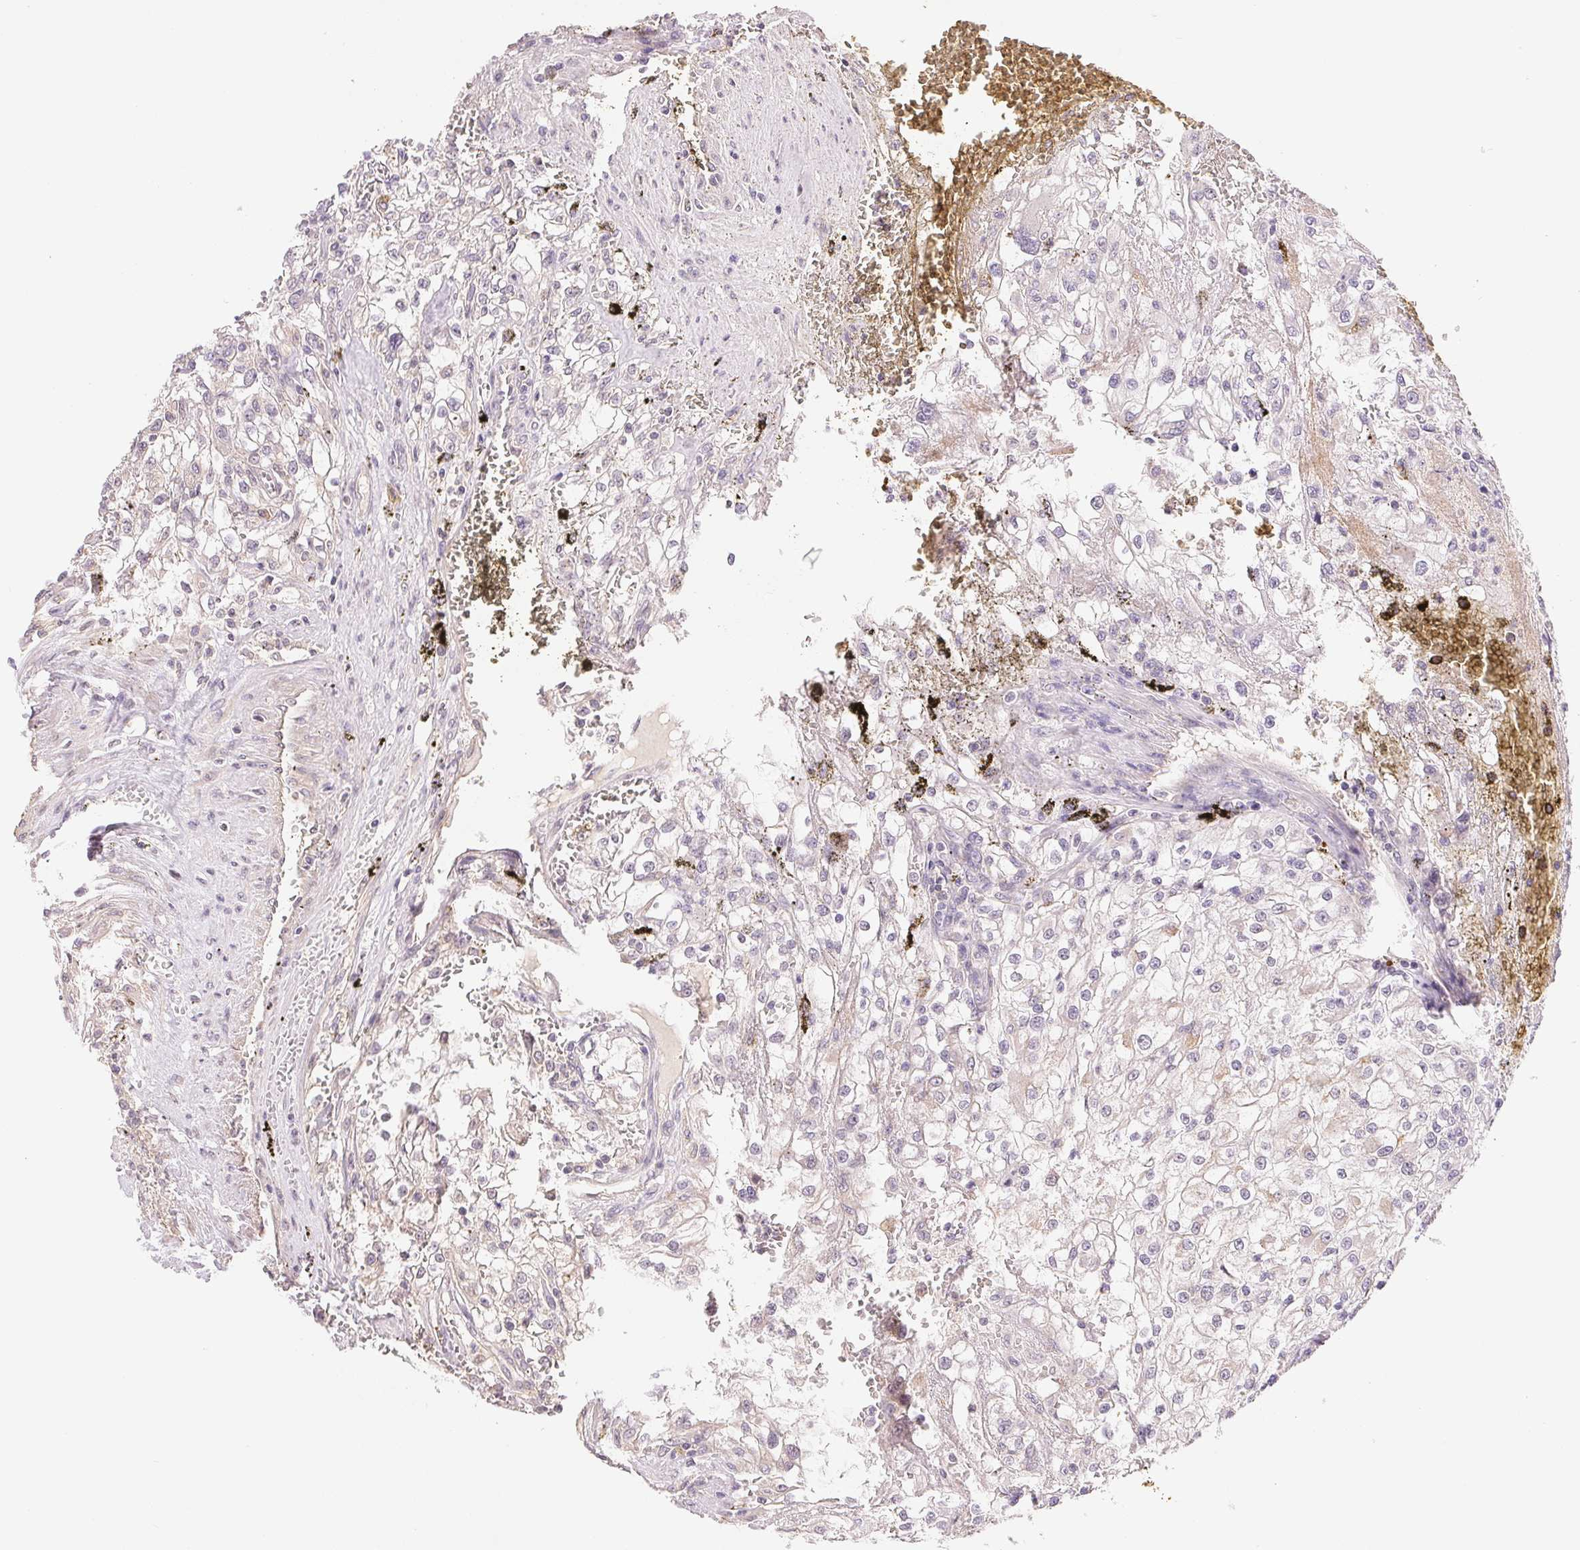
{"staining": {"intensity": "negative", "quantity": "none", "location": "none"}, "tissue": "renal cancer", "cell_type": "Tumor cells", "image_type": "cancer", "snomed": [{"axis": "morphology", "description": "Adenocarcinoma, NOS"}, {"axis": "topography", "description": "Kidney"}], "caption": "Immunohistochemistry (IHC) of human renal cancer displays no staining in tumor cells. (Immunohistochemistry, brightfield microscopy, high magnification).", "gene": "BNIP5", "patient": {"sex": "female", "age": 74}}